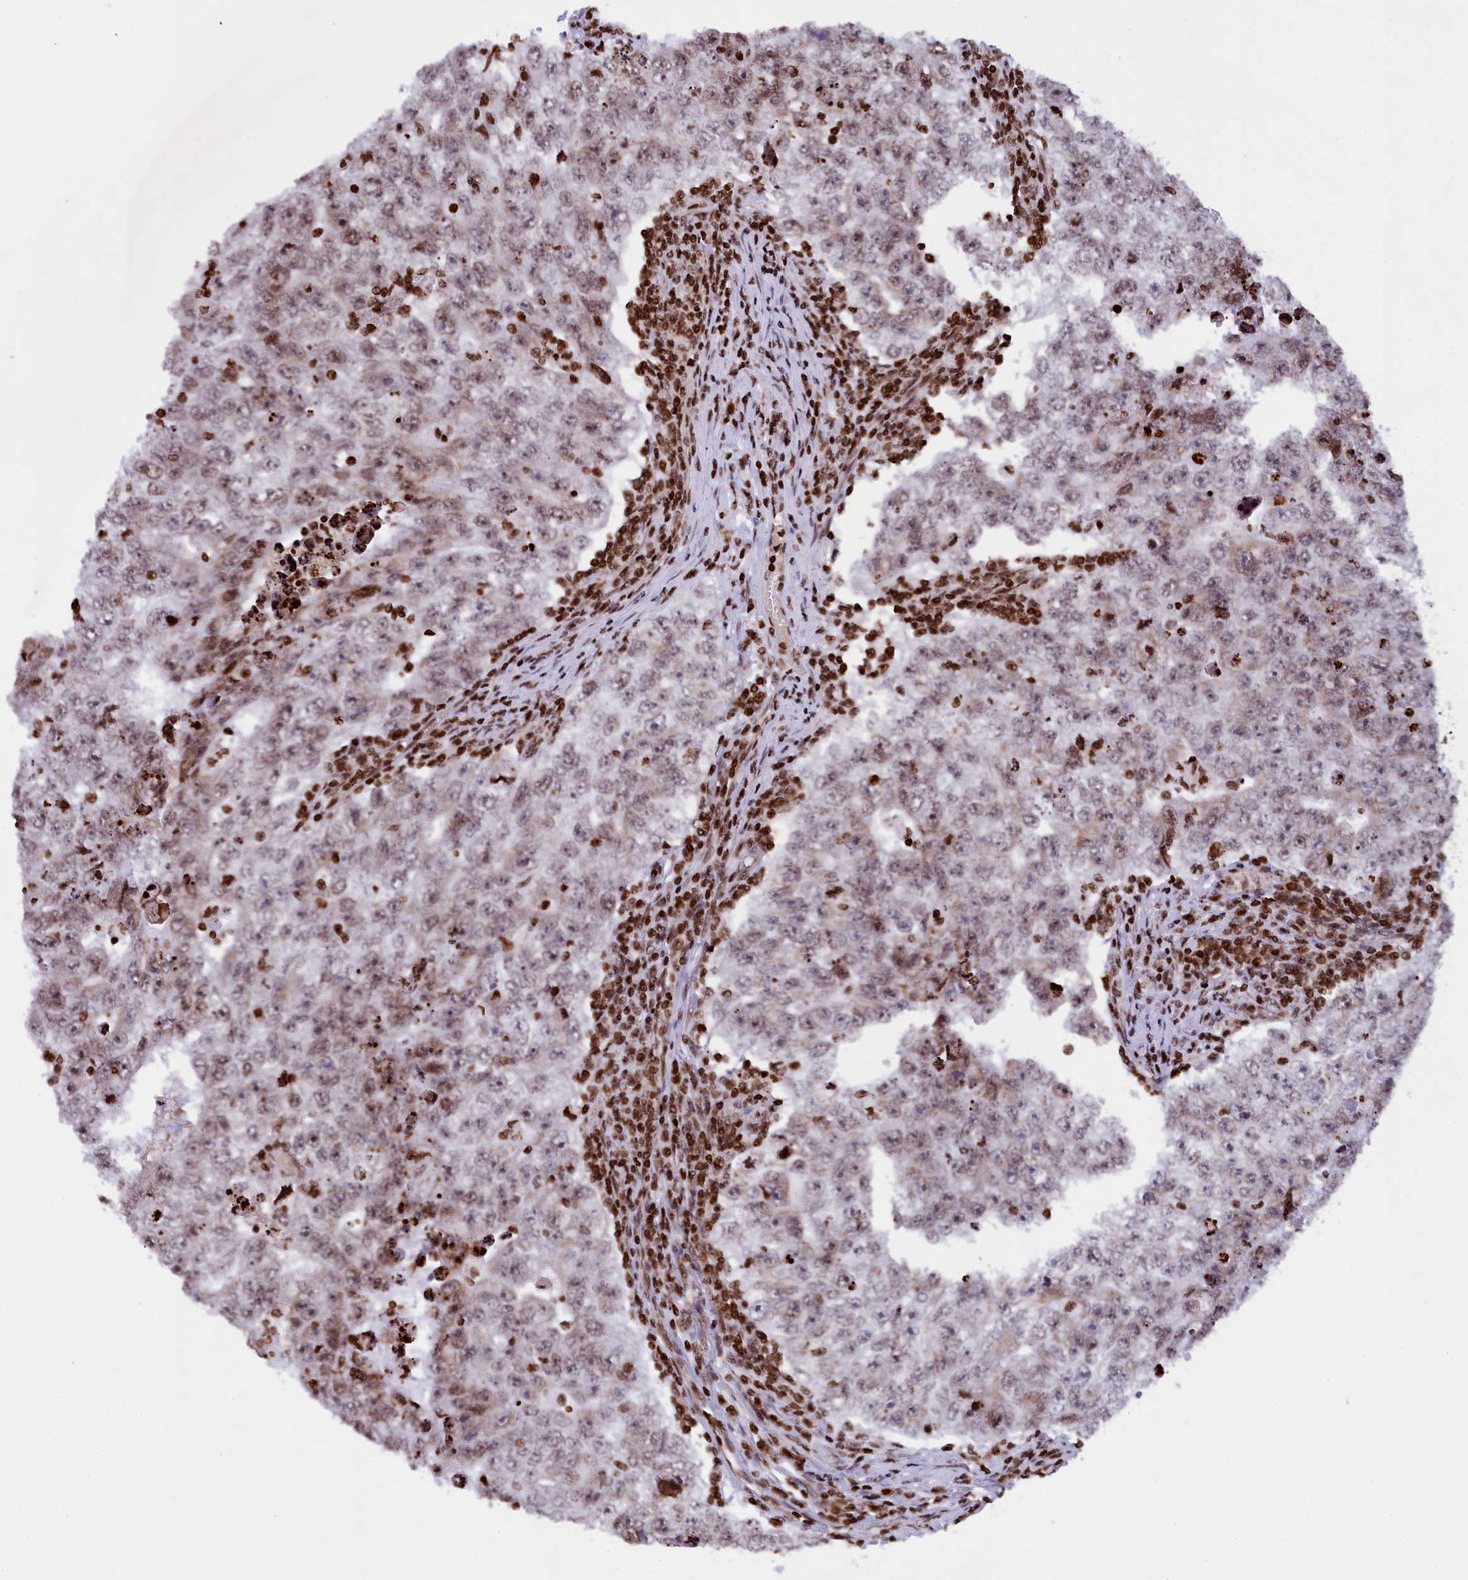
{"staining": {"intensity": "weak", "quantity": "25%-75%", "location": "nuclear"}, "tissue": "testis cancer", "cell_type": "Tumor cells", "image_type": "cancer", "snomed": [{"axis": "morphology", "description": "Carcinoma, Embryonal, NOS"}, {"axis": "topography", "description": "Testis"}], "caption": "Approximately 25%-75% of tumor cells in human testis embryonal carcinoma reveal weak nuclear protein expression as visualized by brown immunohistochemical staining.", "gene": "TIMM29", "patient": {"sex": "male", "age": 17}}